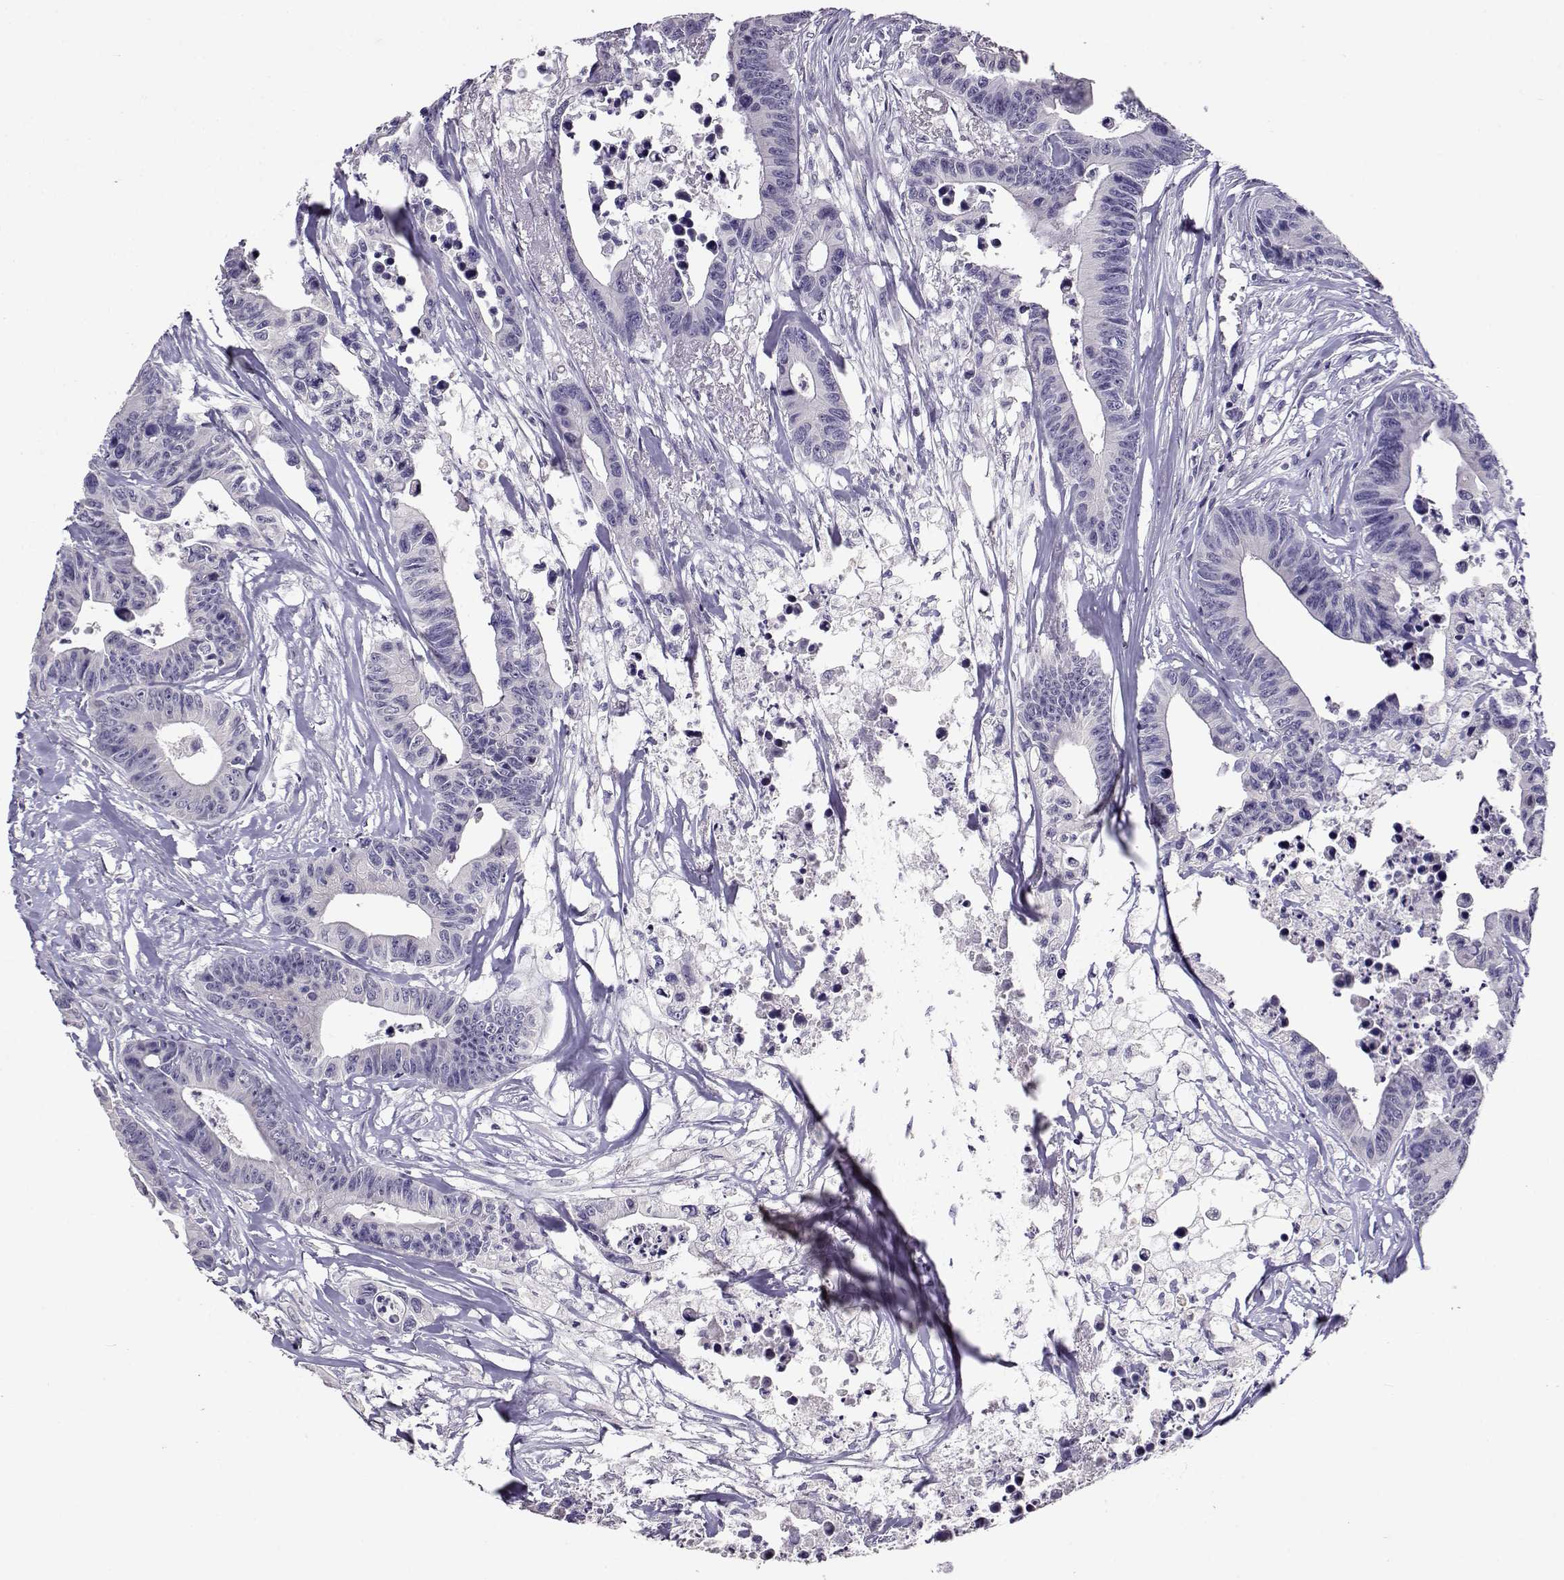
{"staining": {"intensity": "negative", "quantity": "none", "location": "none"}, "tissue": "colorectal cancer", "cell_type": "Tumor cells", "image_type": "cancer", "snomed": [{"axis": "morphology", "description": "Adenocarcinoma, NOS"}, {"axis": "topography", "description": "Colon"}], "caption": "A photomicrograph of human adenocarcinoma (colorectal) is negative for staining in tumor cells.", "gene": "RHOXF2", "patient": {"sex": "female", "age": 87}}